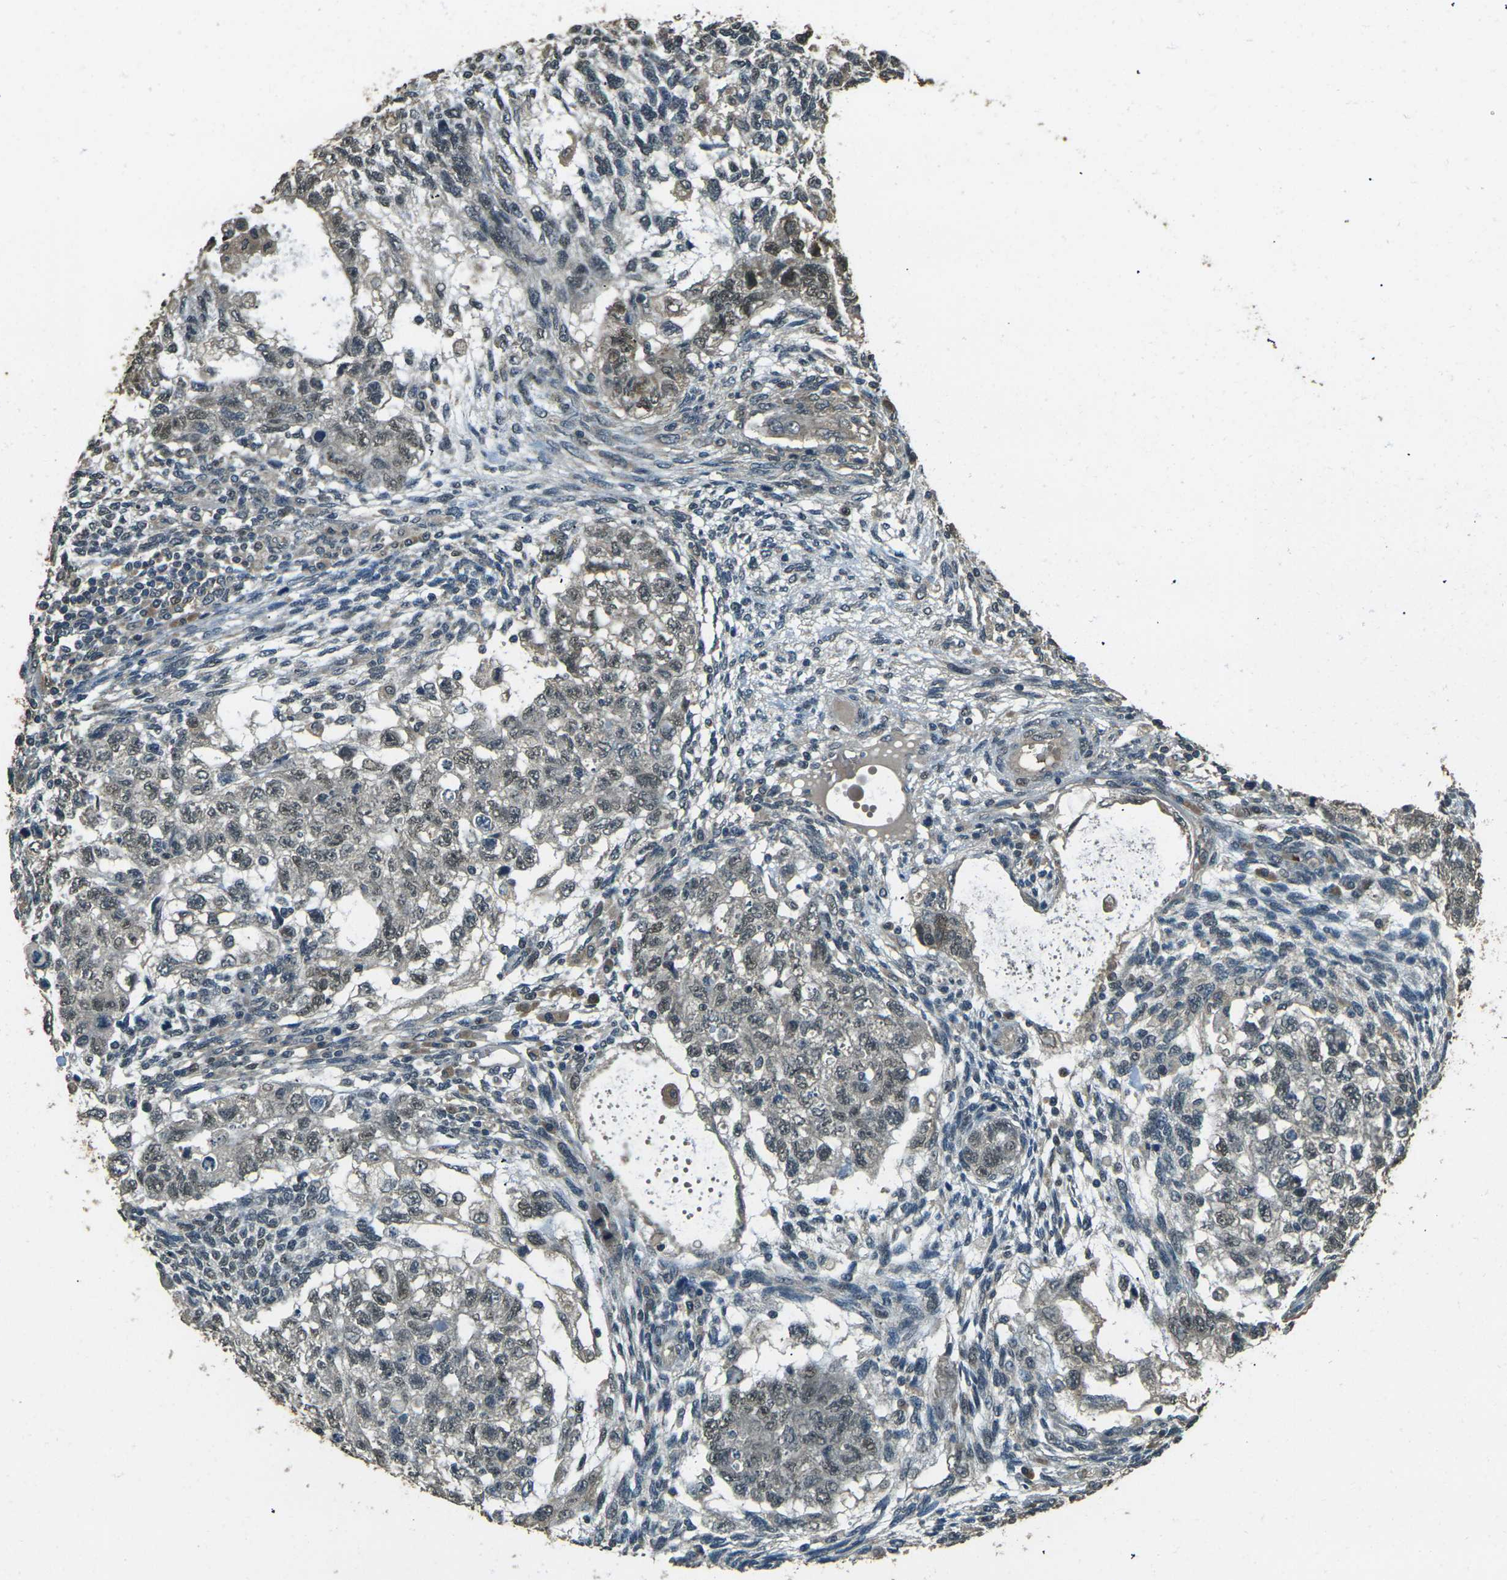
{"staining": {"intensity": "weak", "quantity": ">75%", "location": "cytoplasmic/membranous,nuclear"}, "tissue": "testis cancer", "cell_type": "Tumor cells", "image_type": "cancer", "snomed": [{"axis": "morphology", "description": "Normal tissue, NOS"}, {"axis": "morphology", "description": "Carcinoma, Embryonal, NOS"}, {"axis": "topography", "description": "Testis"}], "caption": "A micrograph of testis embryonal carcinoma stained for a protein reveals weak cytoplasmic/membranous and nuclear brown staining in tumor cells.", "gene": "TOR1A", "patient": {"sex": "male", "age": 36}}